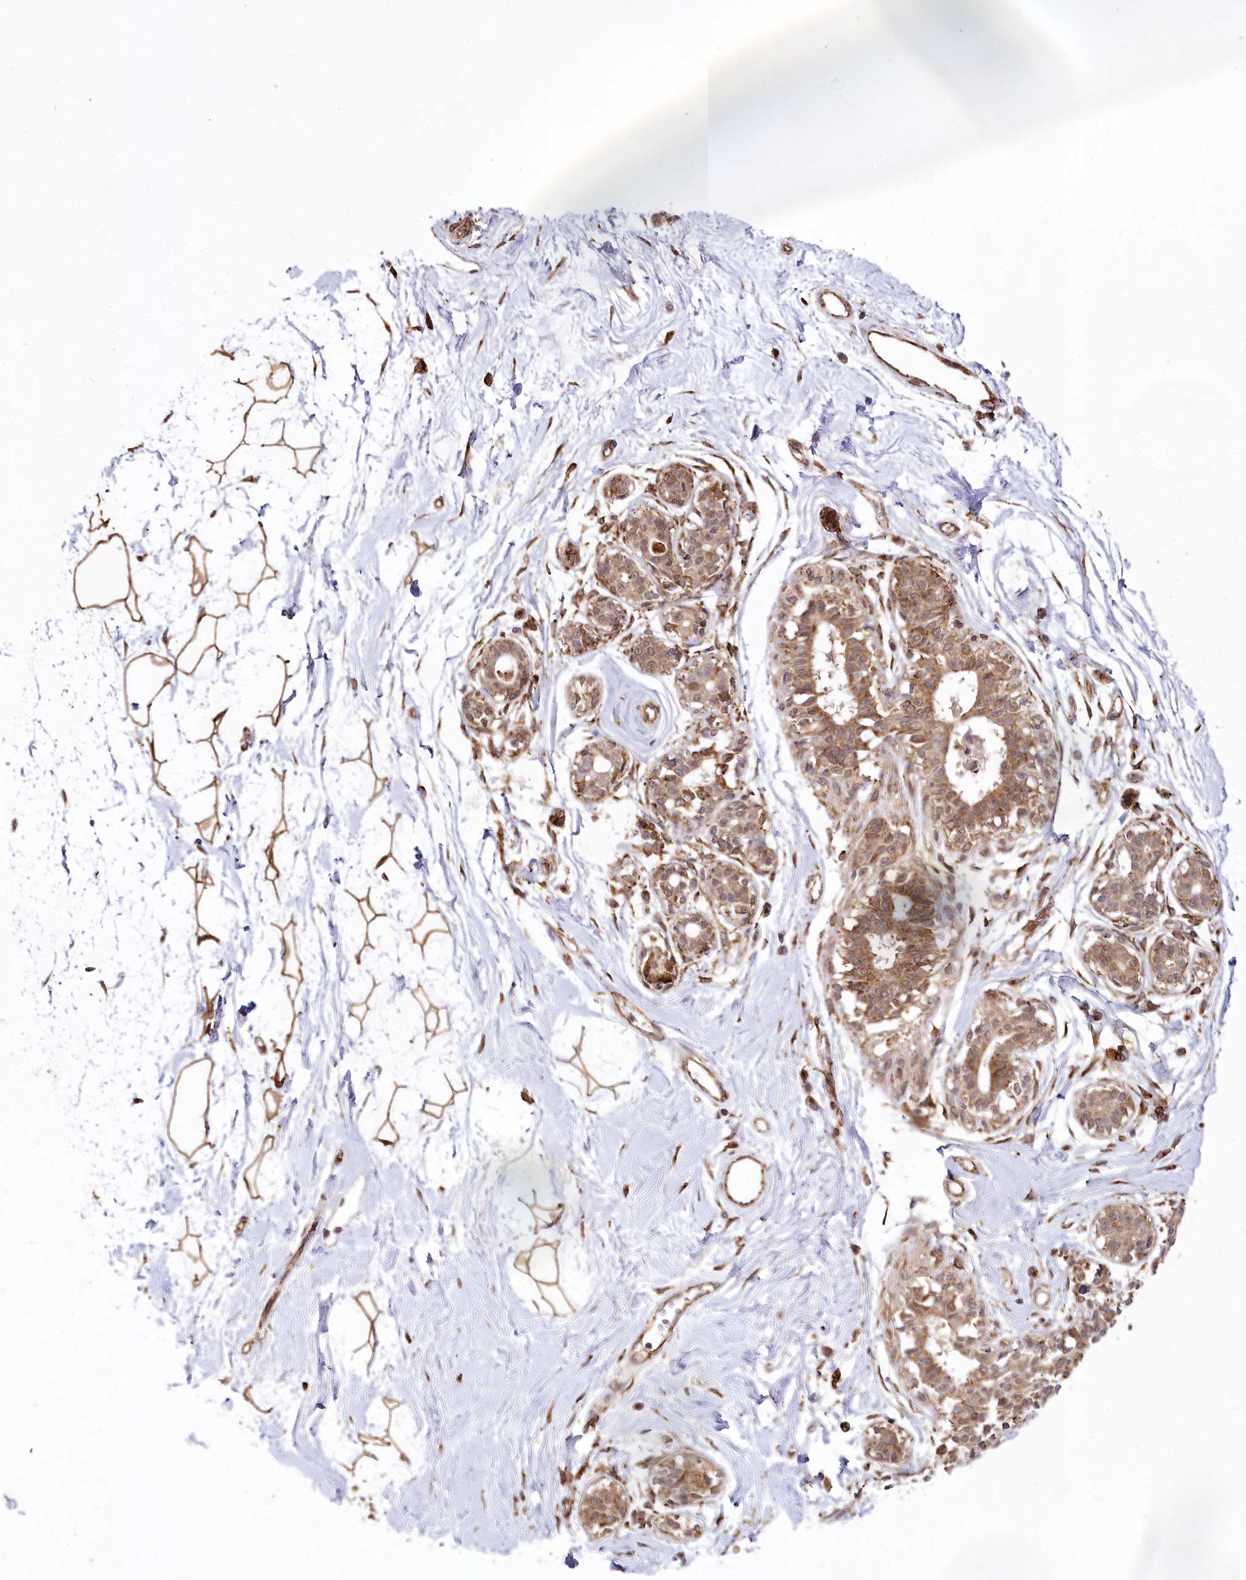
{"staining": {"intensity": "moderate", "quantity": ">75%", "location": "cytoplasmic/membranous"}, "tissue": "breast", "cell_type": "Adipocytes", "image_type": "normal", "snomed": [{"axis": "morphology", "description": "Normal tissue, NOS"}, {"axis": "topography", "description": "Breast"}], "caption": "An immunohistochemistry (IHC) photomicrograph of benign tissue is shown. Protein staining in brown labels moderate cytoplasmic/membranous positivity in breast within adipocytes. (IHC, brightfield microscopy, high magnification).", "gene": "ALKBH8", "patient": {"sex": "female", "age": 45}}